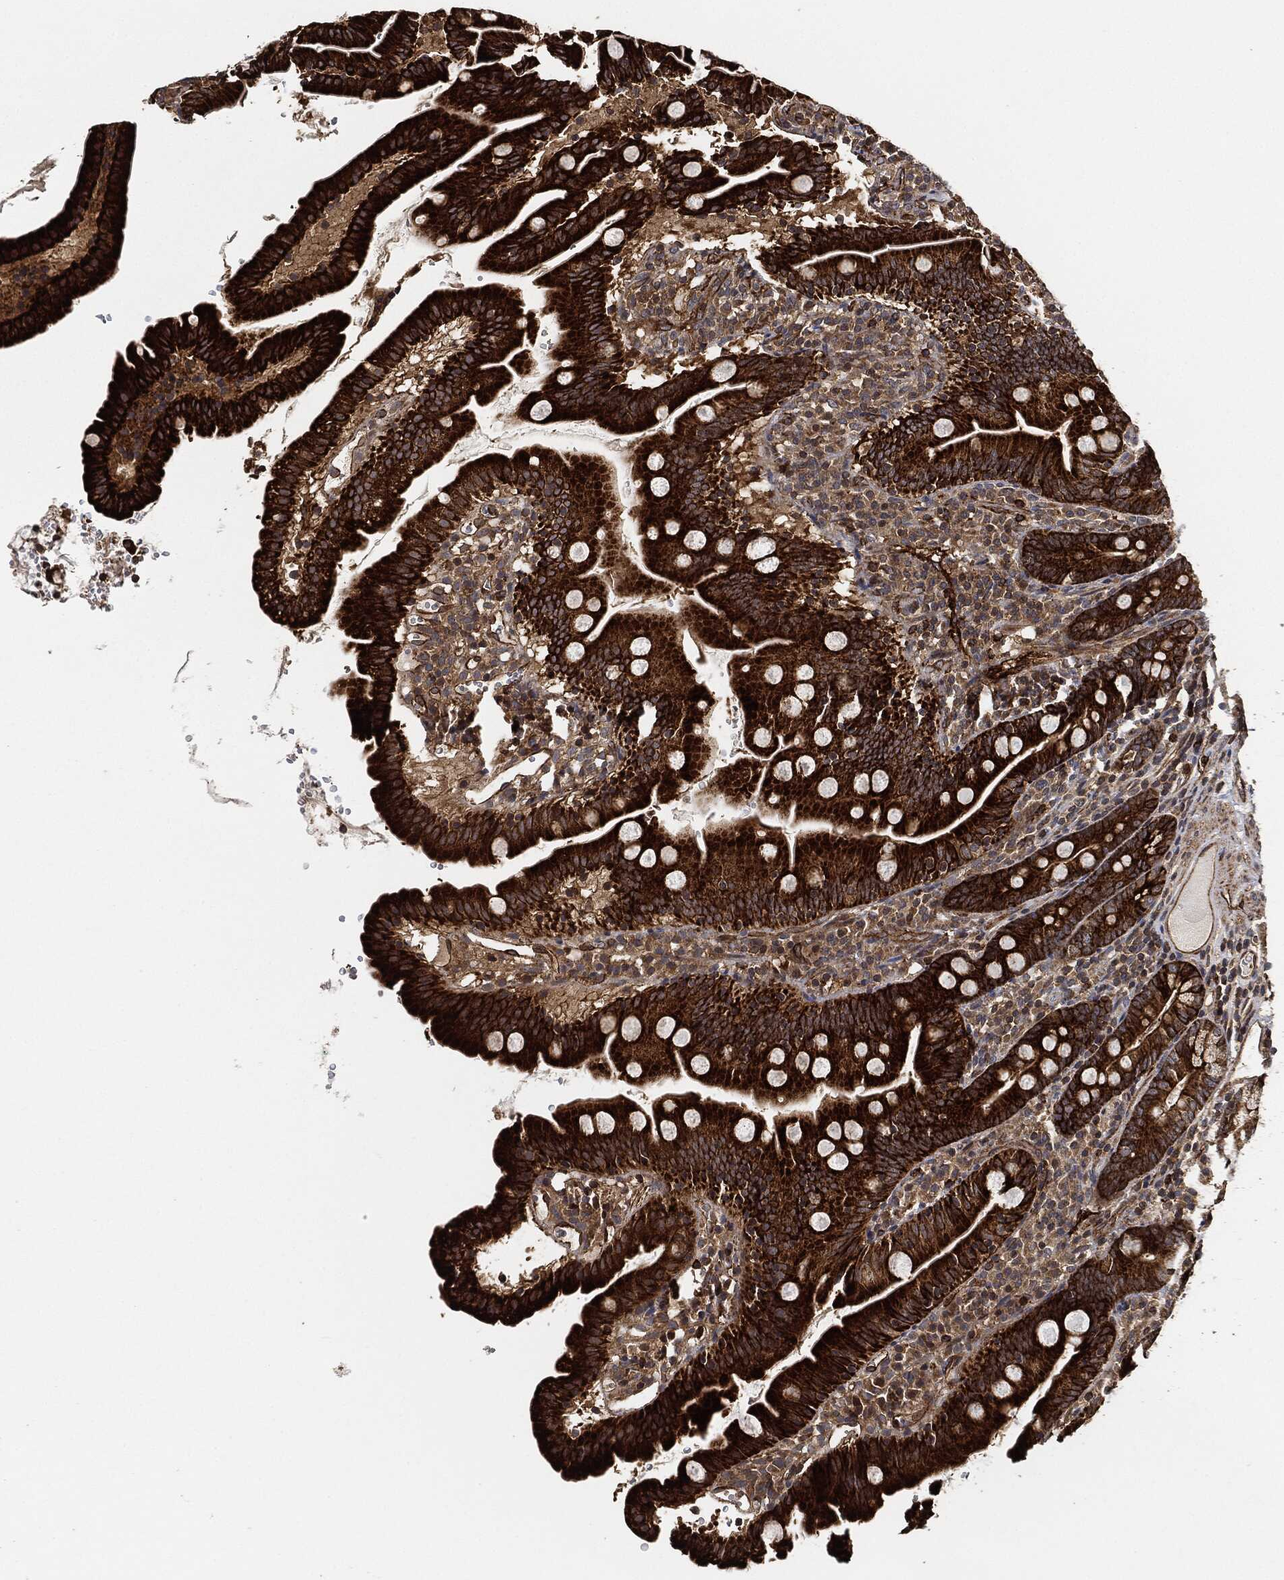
{"staining": {"intensity": "strong", "quantity": ">75%", "location": "cytoplasmic/membranous"}, "tissue": "duodenum", "cell_type": "Glandular cells", "image_type": "normal", "snomed": [{"axis": "morphology", "description": "Normal tissue, NOS"}, {"axis": "topography", "description": "Duodenum"}], "caption": "Immunohistochemical staining of benign duodenum shows strong cytoplasmic/membranous protein positivity in about >75% of glandular cells. The staining was performed using DAB, with brown indicating positive protein expression. Nuclei are stained blue with hematoxylin.", "gene": "MAP3K3", "patient": {"sex": "female", "age": 67}}